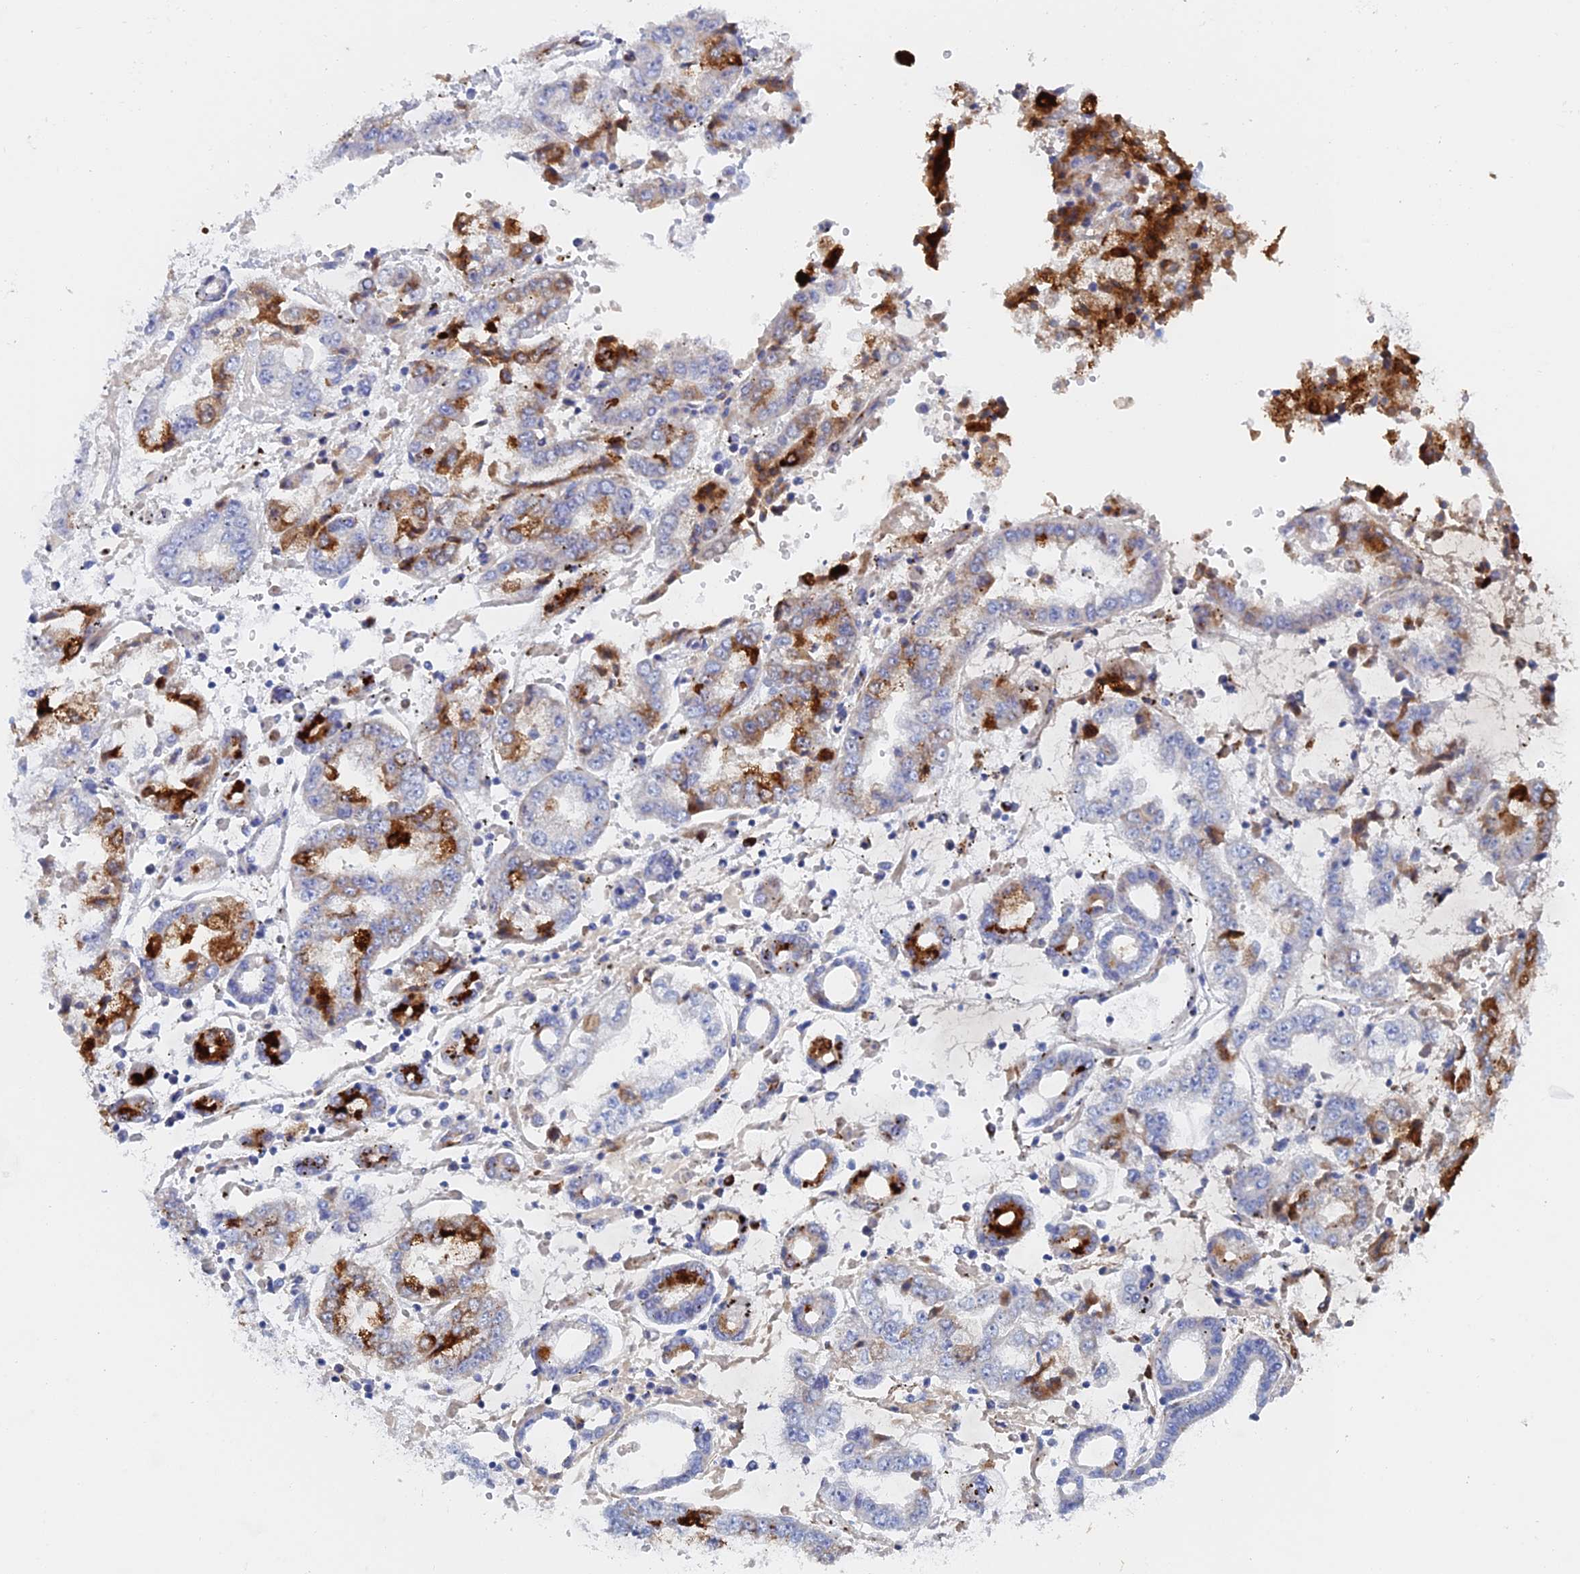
{"staining": {"intensity": "strong", "quantity": "<25%", "location": "cytoplasmic/membranous"}, "tissue": "stomach cancer", "cell_type": "Tumor cells", "image_type": "cancer", "snomed": [{"axis": "morphology", "description": "Adenocarcinoma, NOS"}, {"axis": "topography", "description": "Stomach"}], "caption": "This micrograph displays immunohistochemistry (IHC) staining of human stomach adenocarcinoma, with medium strong cytoplasmic/membranous staining in approximately <25% of tumor cells.", "gene": "DRGX", "patient": {"sex": "male", "age": 76}}